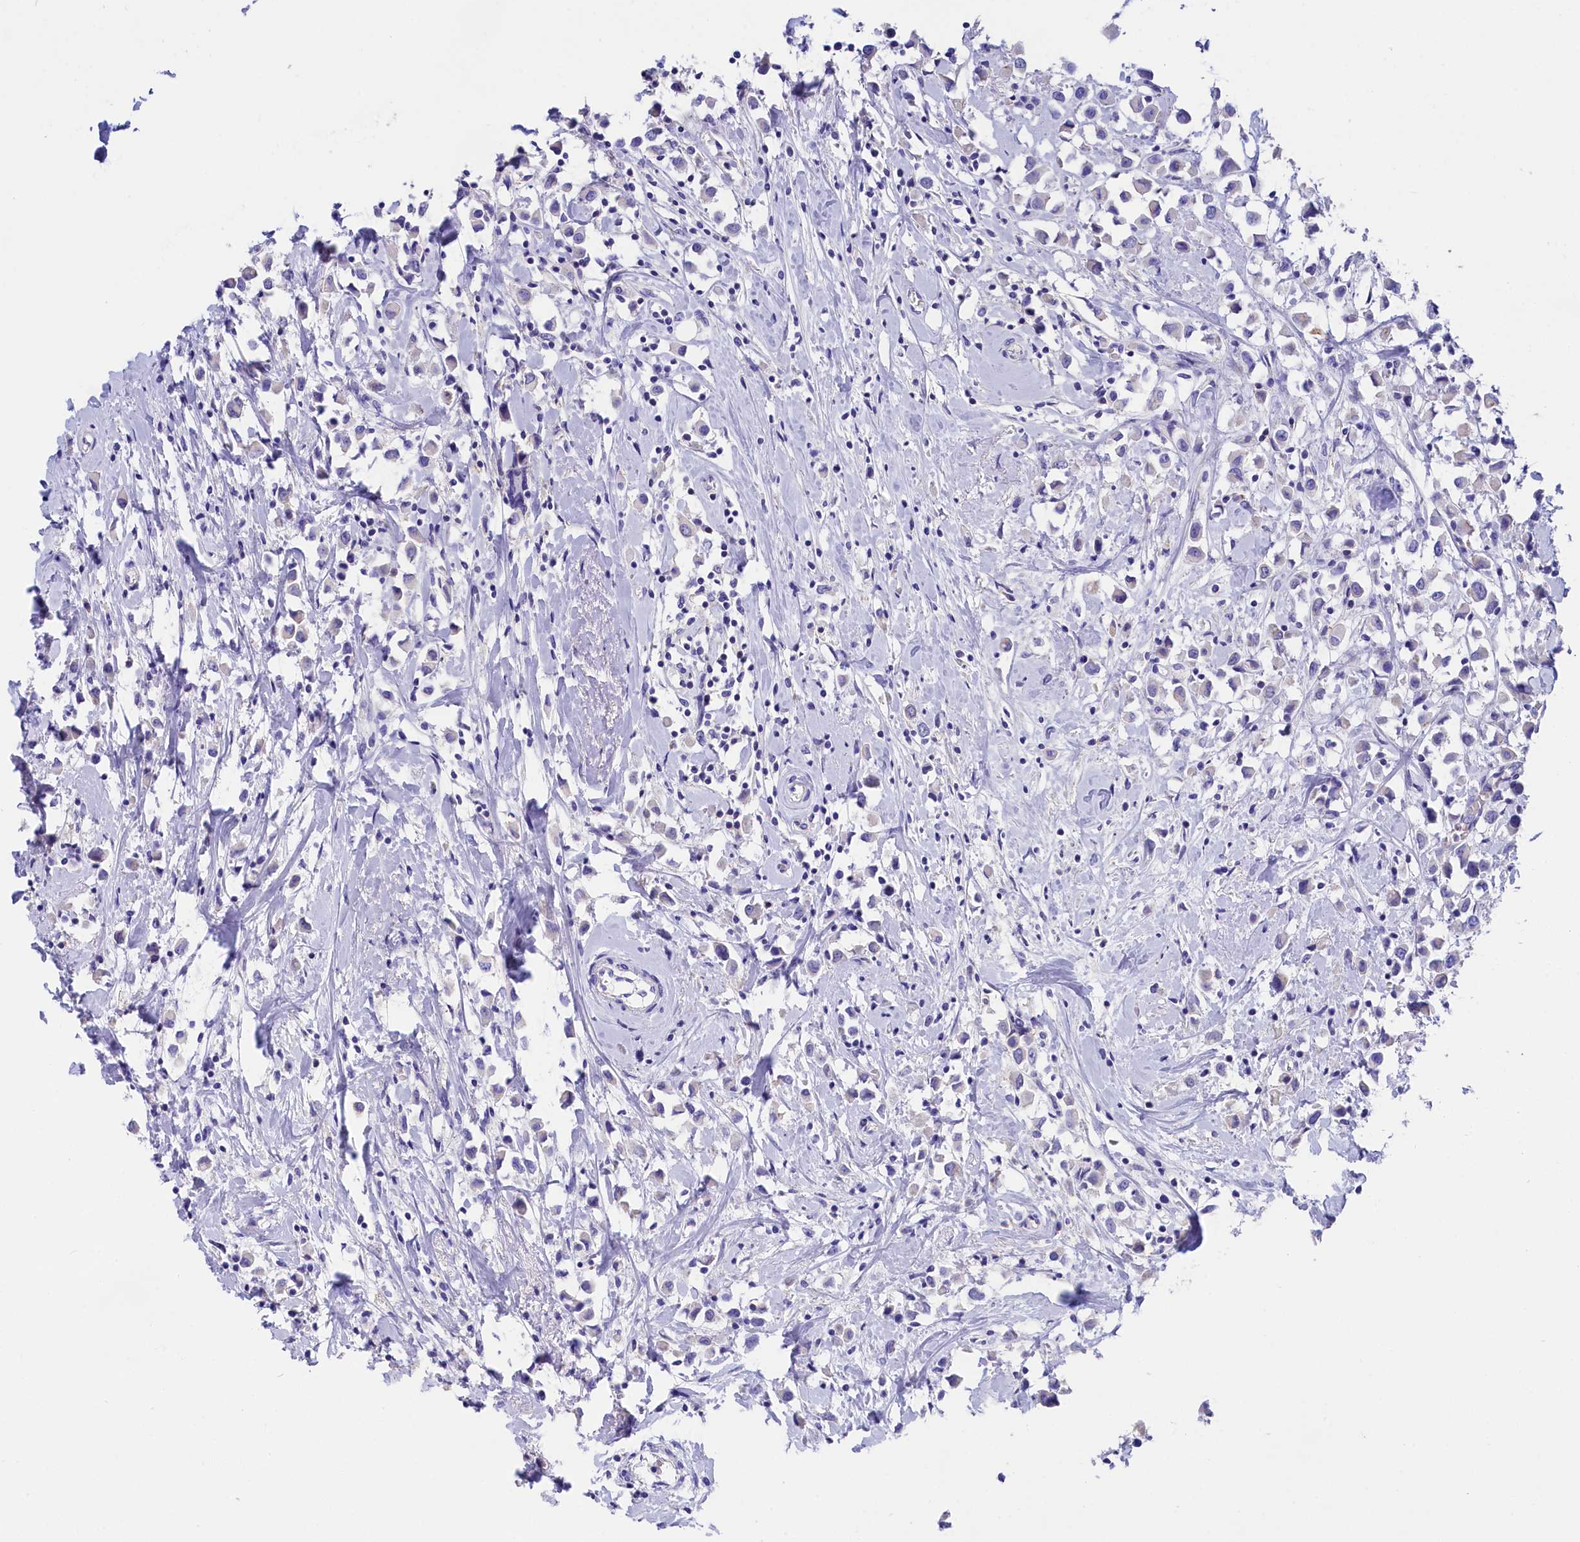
{"staining": {"intensity": "negative", "quantity": "none", "location": "none"}, "tissue": "breast cancer", "cell_type": "Tumor cells", "image_type": "cancer", "snomed": [{"axis": "morphology", "description": "Duct carcinoma"}, {"axis": "topography", "description": "Breast"}], "caption": "The immunohistochemistry micrograph has no significant expression in tumor cells of breast cancer (infiltrating ductal carcinoma) tissue.", "gene": "SULT2A1", "patient": {"sex": "female", "age": 61}}